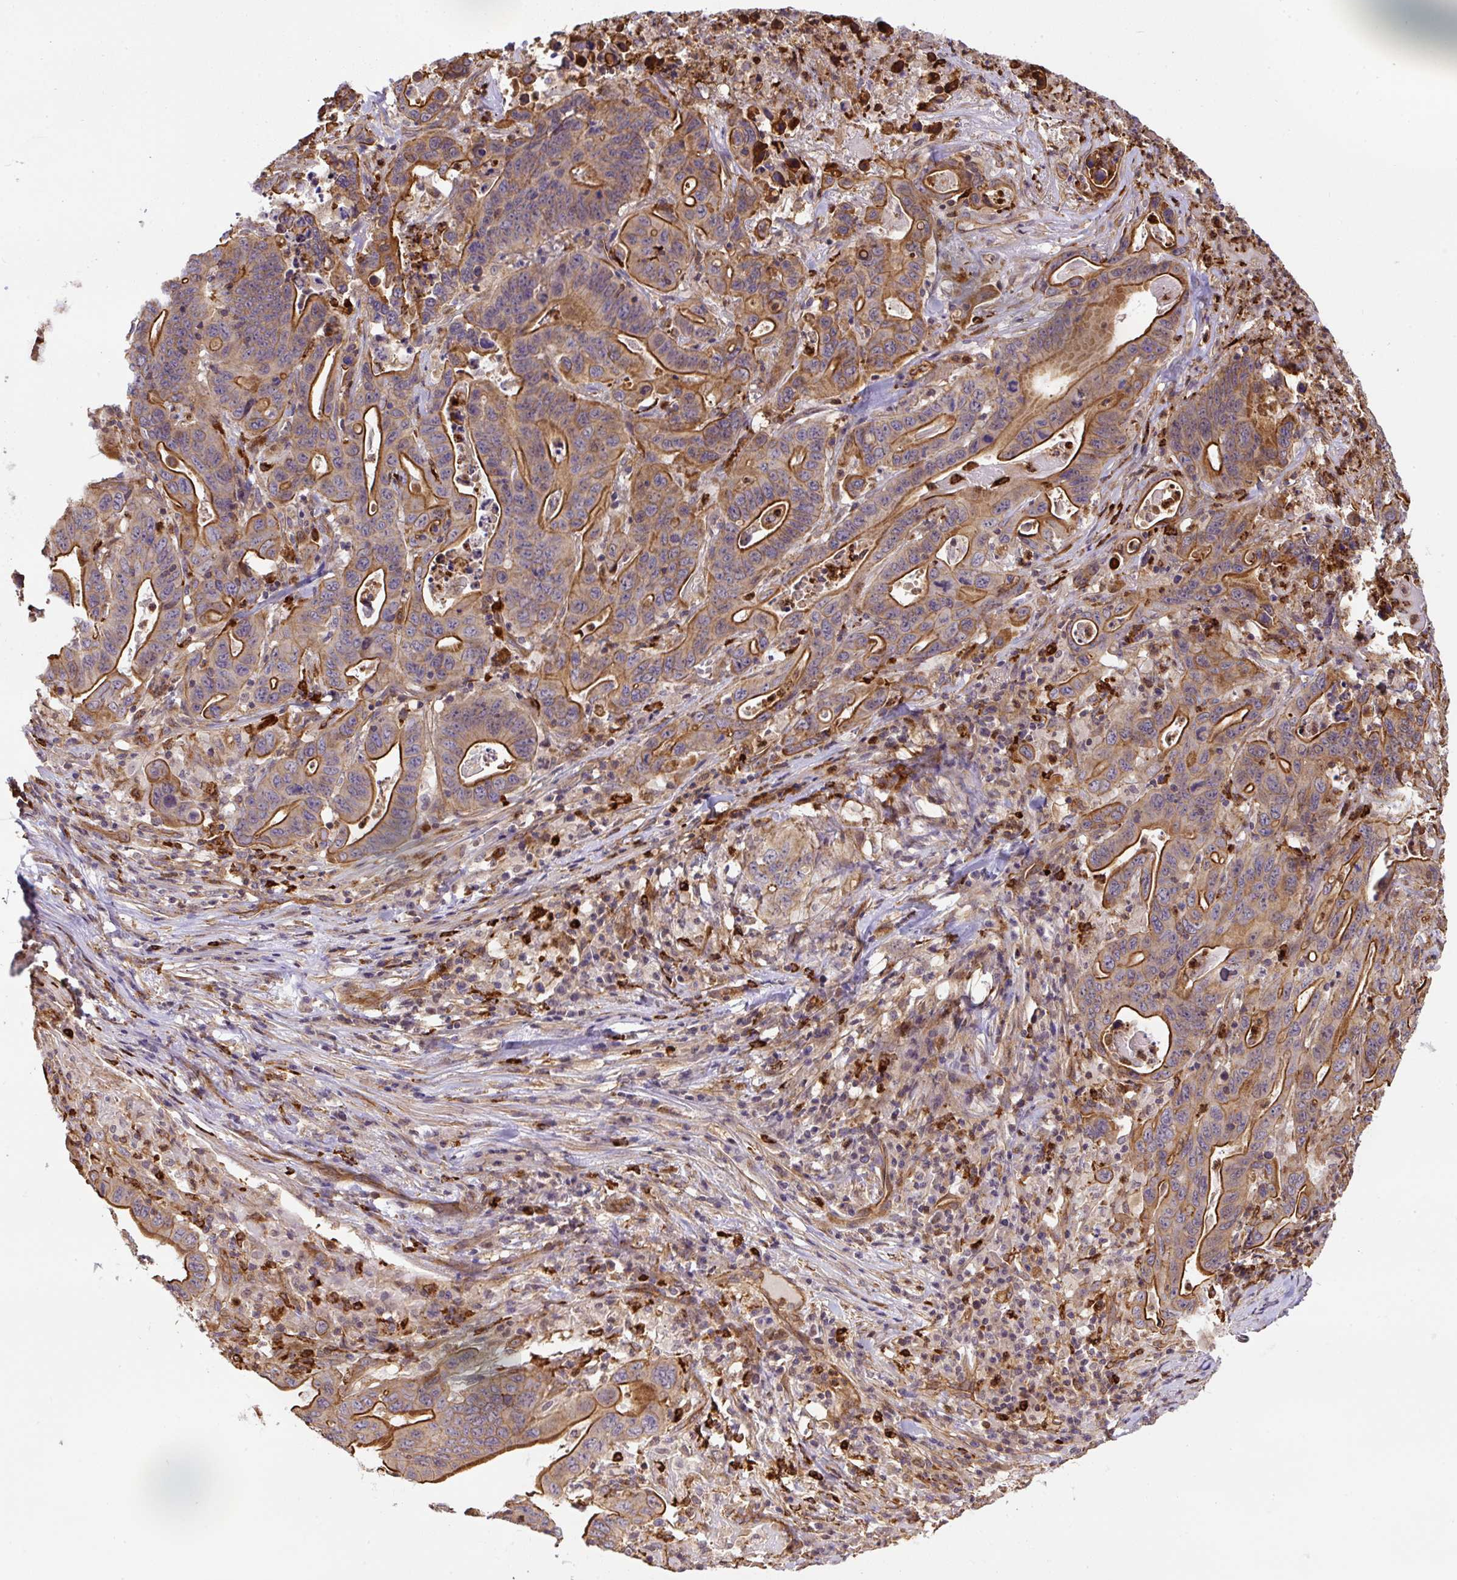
{"staining": {"intensity": "moderate", "quantity": ">75%", "location": "cytoplasmic/membranous"}, "tissue": "lung cancer", "cell_type": "Tumor cells", "image_type": "cancer", "snomed": [{"axis": "morphology", "description": "Adenocarcinoma, NOS"}, {"axis": "topography", "description": "Lung"}], "caption": "Approximately >75% of tumor cells in human lung cancer (adenocarcinoma) demonstrate moderate cytoplasmic/membranous protein expression as visualized by brown immunohistochemical staining.", "gene": "B3GALT5", "patient": {"sex": "female", "age": 60}}